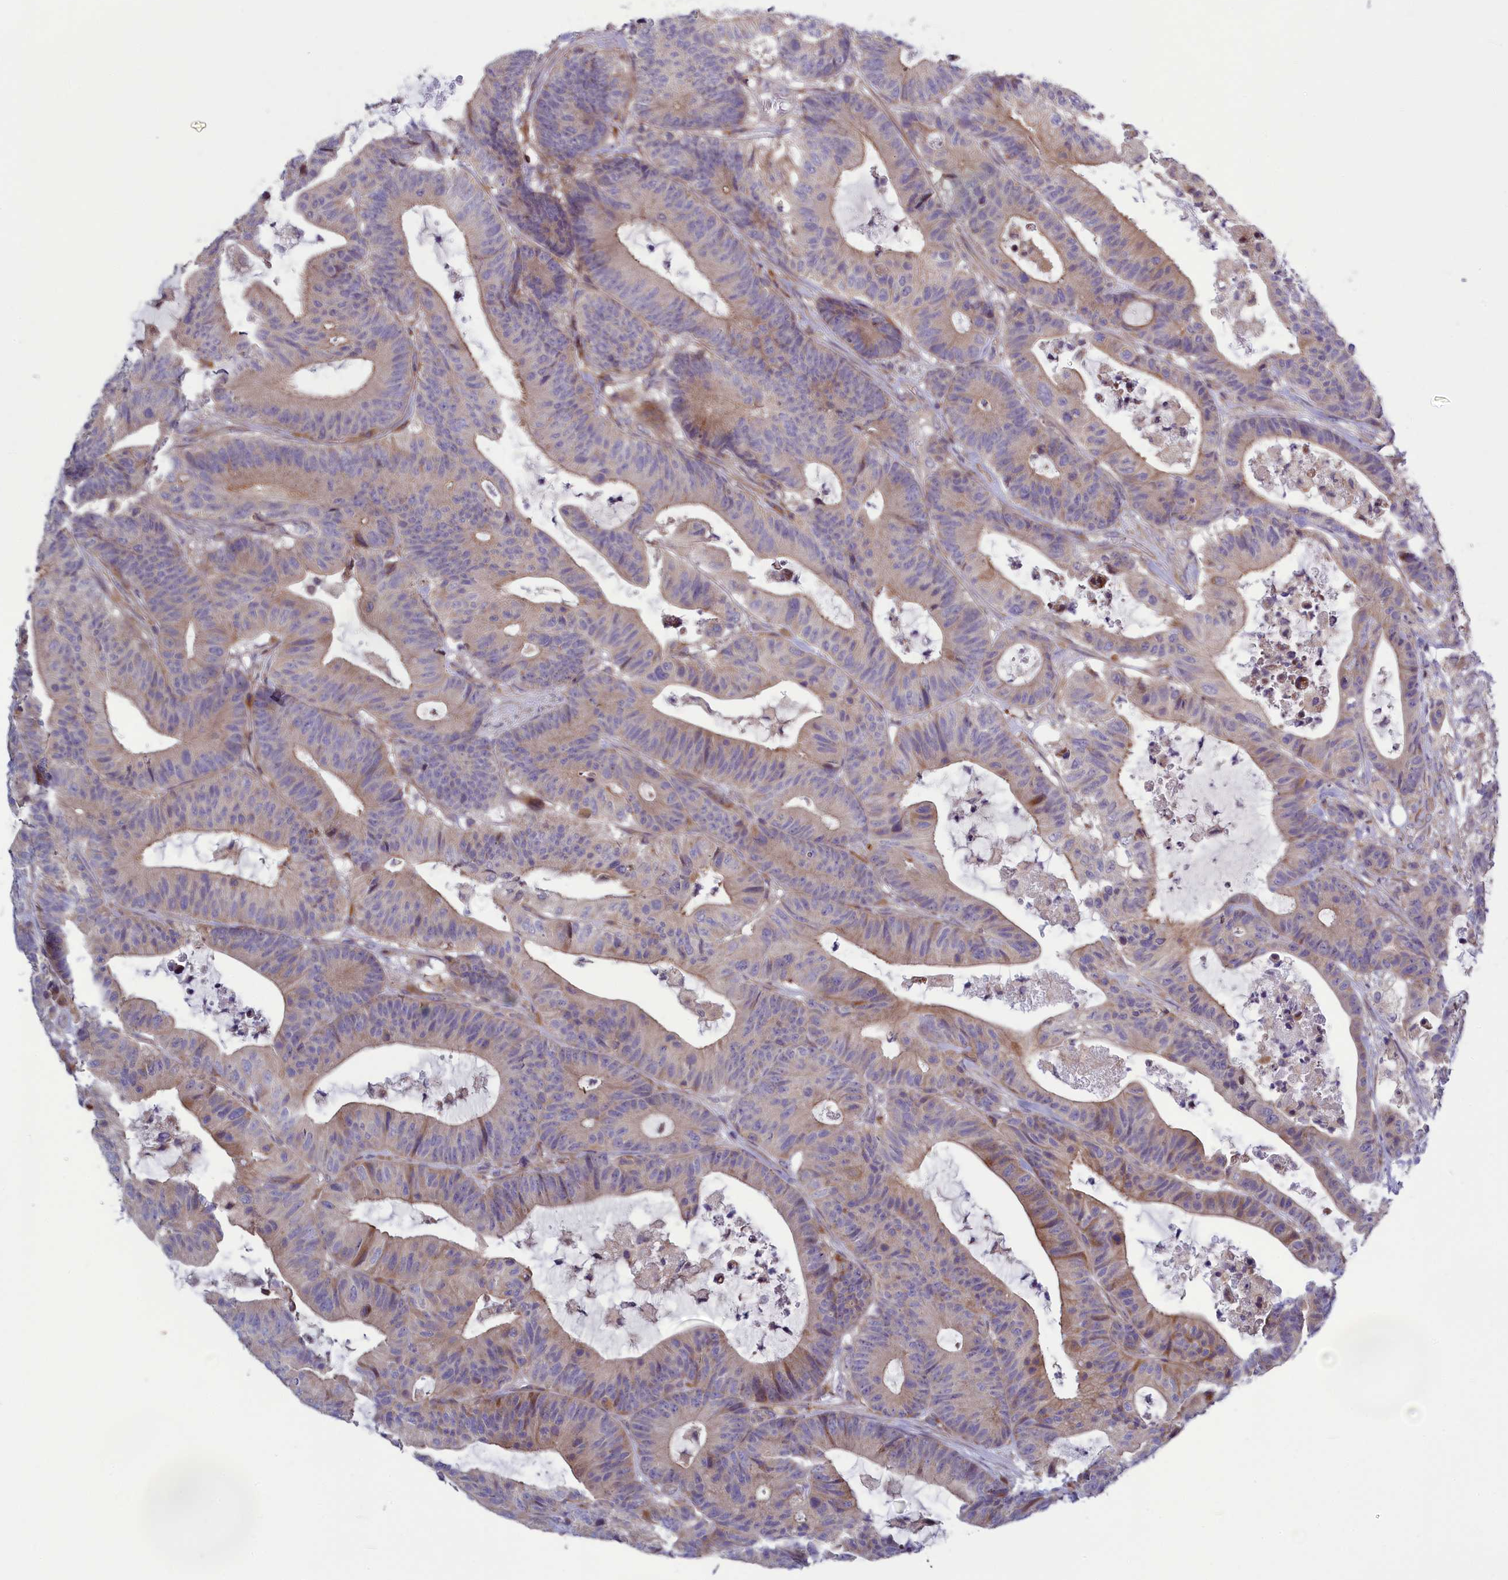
{"staining": {"intensity": "moderate", "quantity": "<25%", "location": "cytoplasmic/membranous"}, "tissue": "colorectal cancer", "cell_type": "Tumor cells", "image_type": "cancer", "snomed": [{"axis": "morphology", "description": "Adenocarcinoma, NOS"}, {"axis": "topography", "description": "Colon"}], "caption": "A low amount of moderate cytoplasmic/membranous staining is appreciated in approximately <25% of tumor cells in colorectal cancer (adenocarcinoma) tissue. Nuclei are stained in blue.", "gene": "BLTP2", "patient": {"sex": "female", "age": 84}}